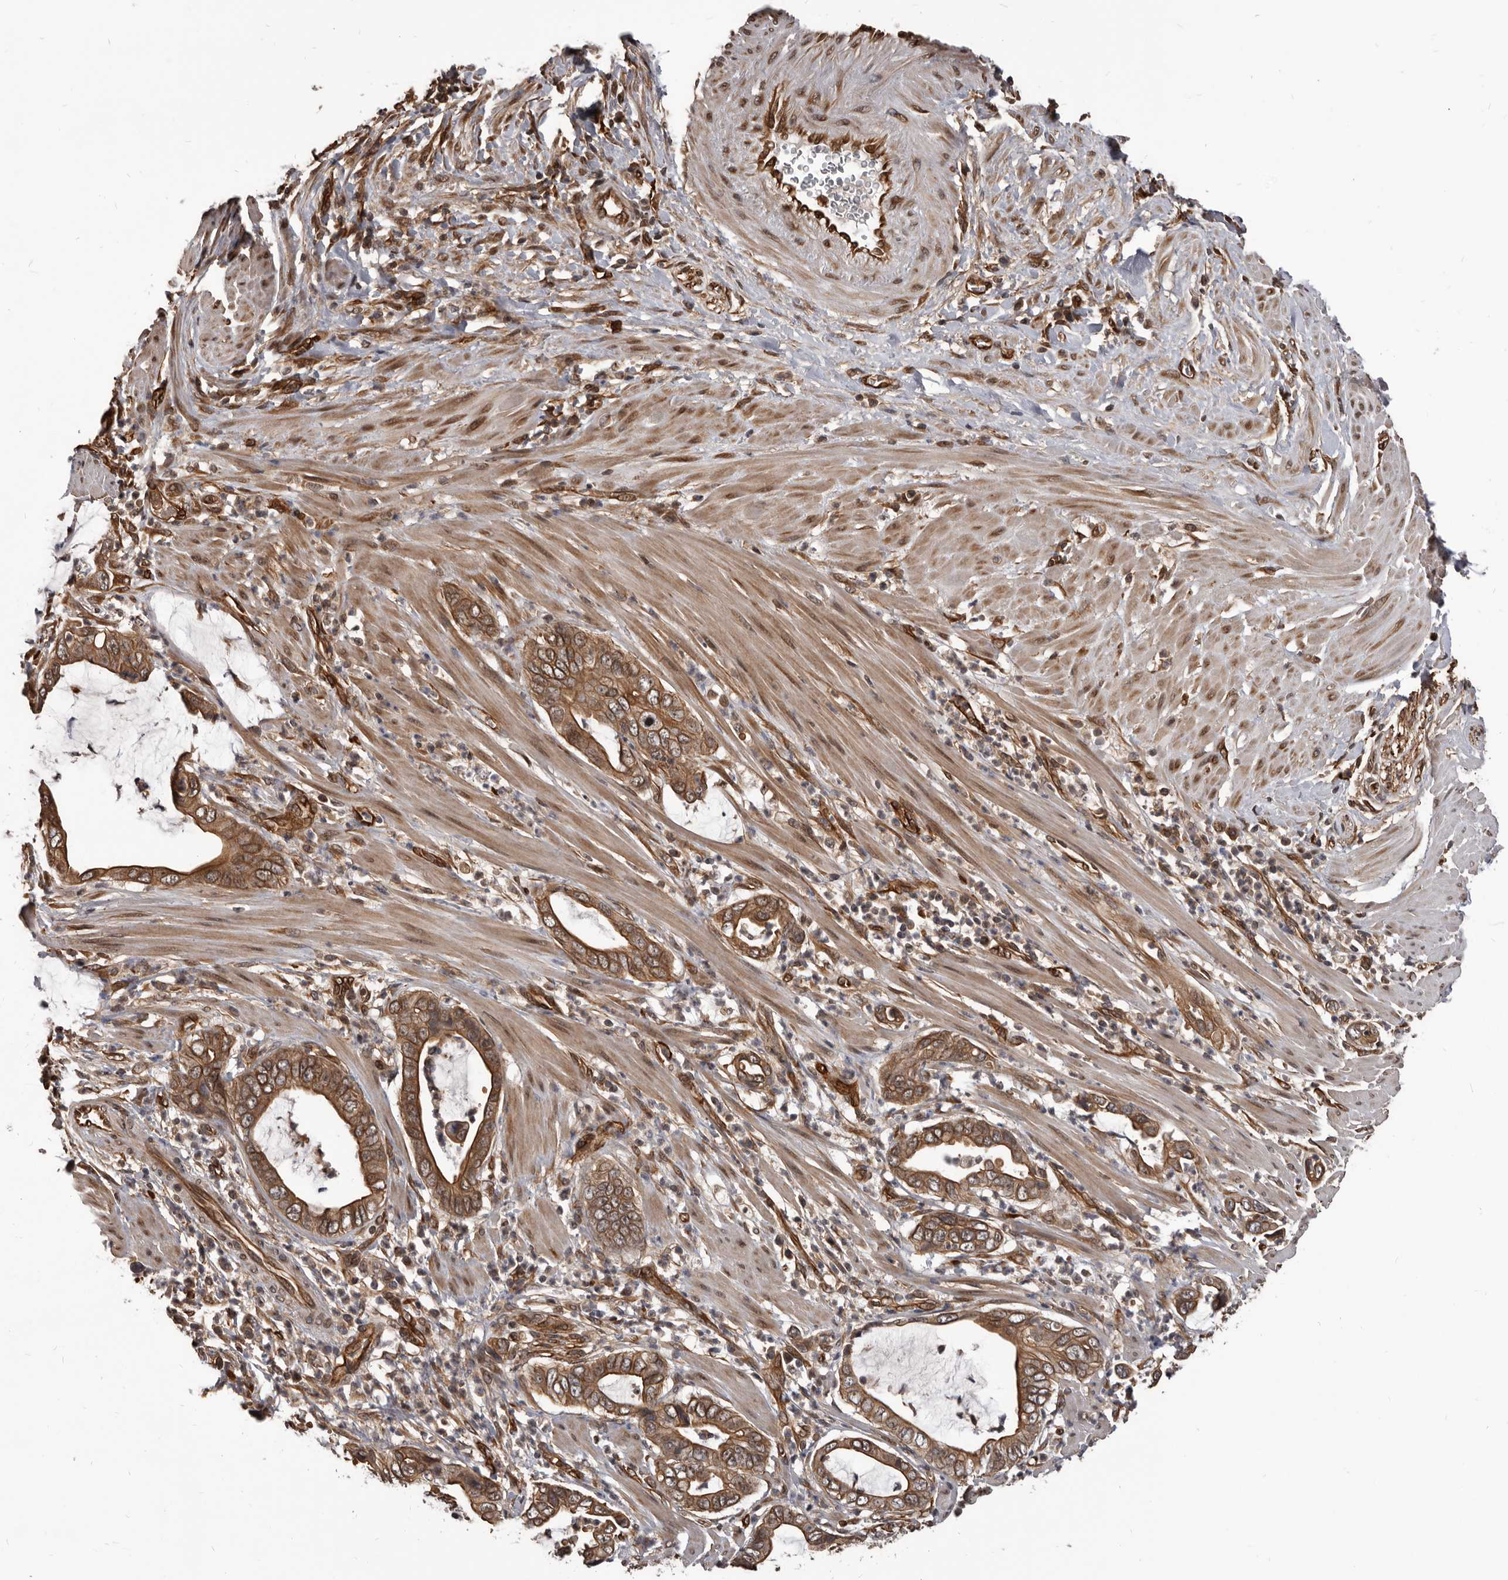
{"staining": {"intensity": "moderate", "quantity": ">75%", "location": "cytoplasmic/membranous"}, "tissue": "pancreatic cancer", "cell_type": "Tumor cells", "image_type": "cancer", "snomed": [{"axis": "morphology", "description": "Adenocarcinoma, NOS"}, {"axis": "topography", "description": "Pancreas"}], "caption": "Immunohistochemical staining of human pancreatic cancer (adenocarcinoma) displays medium levels of moderate cytoplasmic/membranous positivity in about >75% of tumor cells. The protein is shown in brown color, while the nuclei are stained blue.", "gene": "ADAMTS20", "patient": {"sex": "male", "age": 75}}